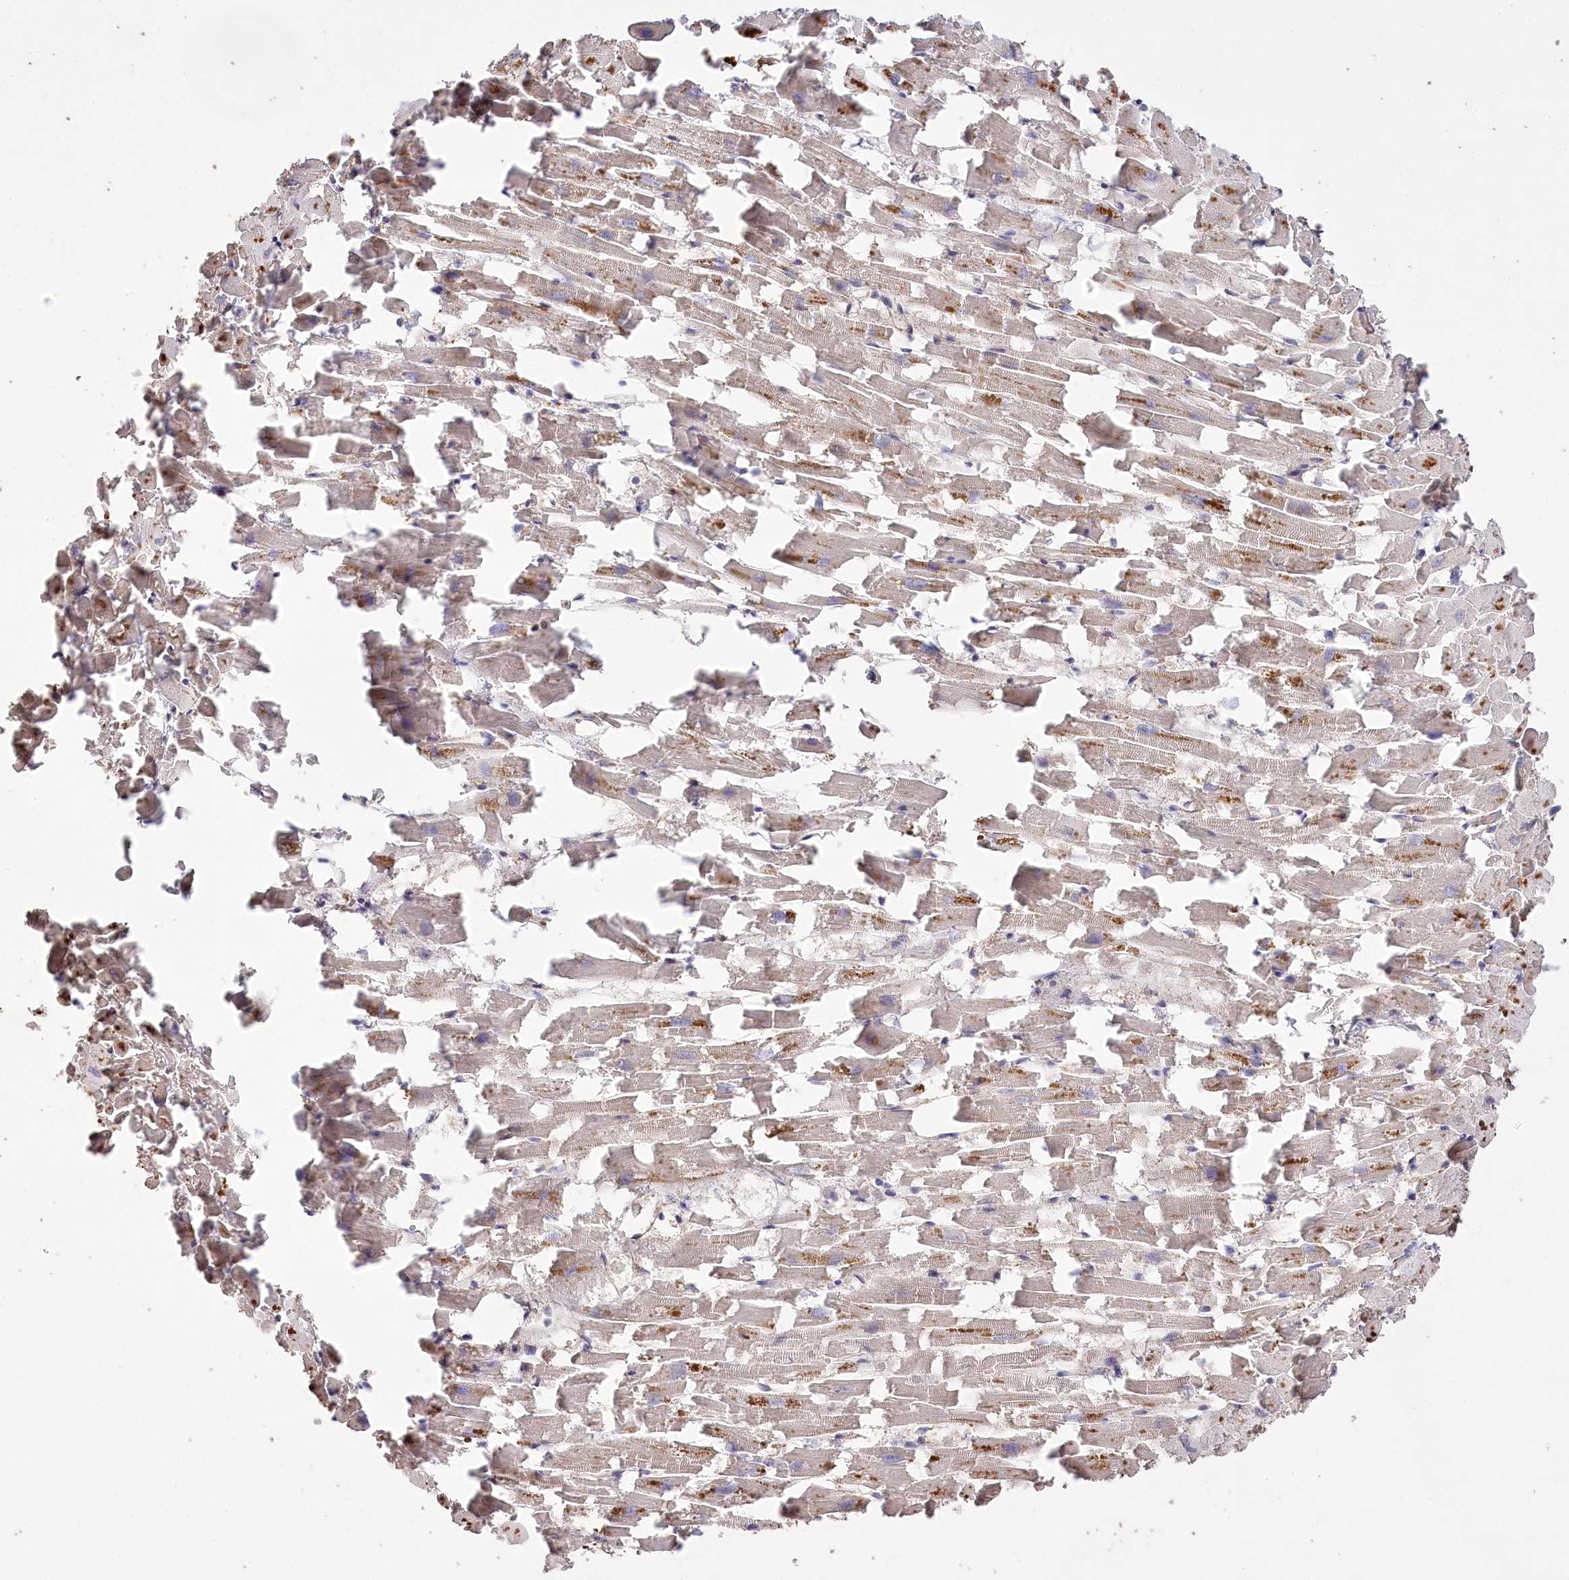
{"staining": {"intensity": "moderate", "quantity": "25%-75%", "location": "cytoplasmic/membranous"}, "tissue": "heart muscle", "cell_type": "Cardiomyocytes", "image_type": "normal", "snomed": [{"axis": "morphology", "description": "Normal tissue, NOS"}, {"axis": "topography", "description": "Heart"}], "caption": "Immunohistochemistry (IHC) image of unremarkable heart muscle: human heart muscle stained using IHC displays medium levels of moderate protein expression localized specifically in the cytoplasmic/membranous of cardiomyocytes, appearing as a cytoplasmic/membranous brown color.", "gene": "PRSS53", "patient": {"sex": "female", "age": 64}}